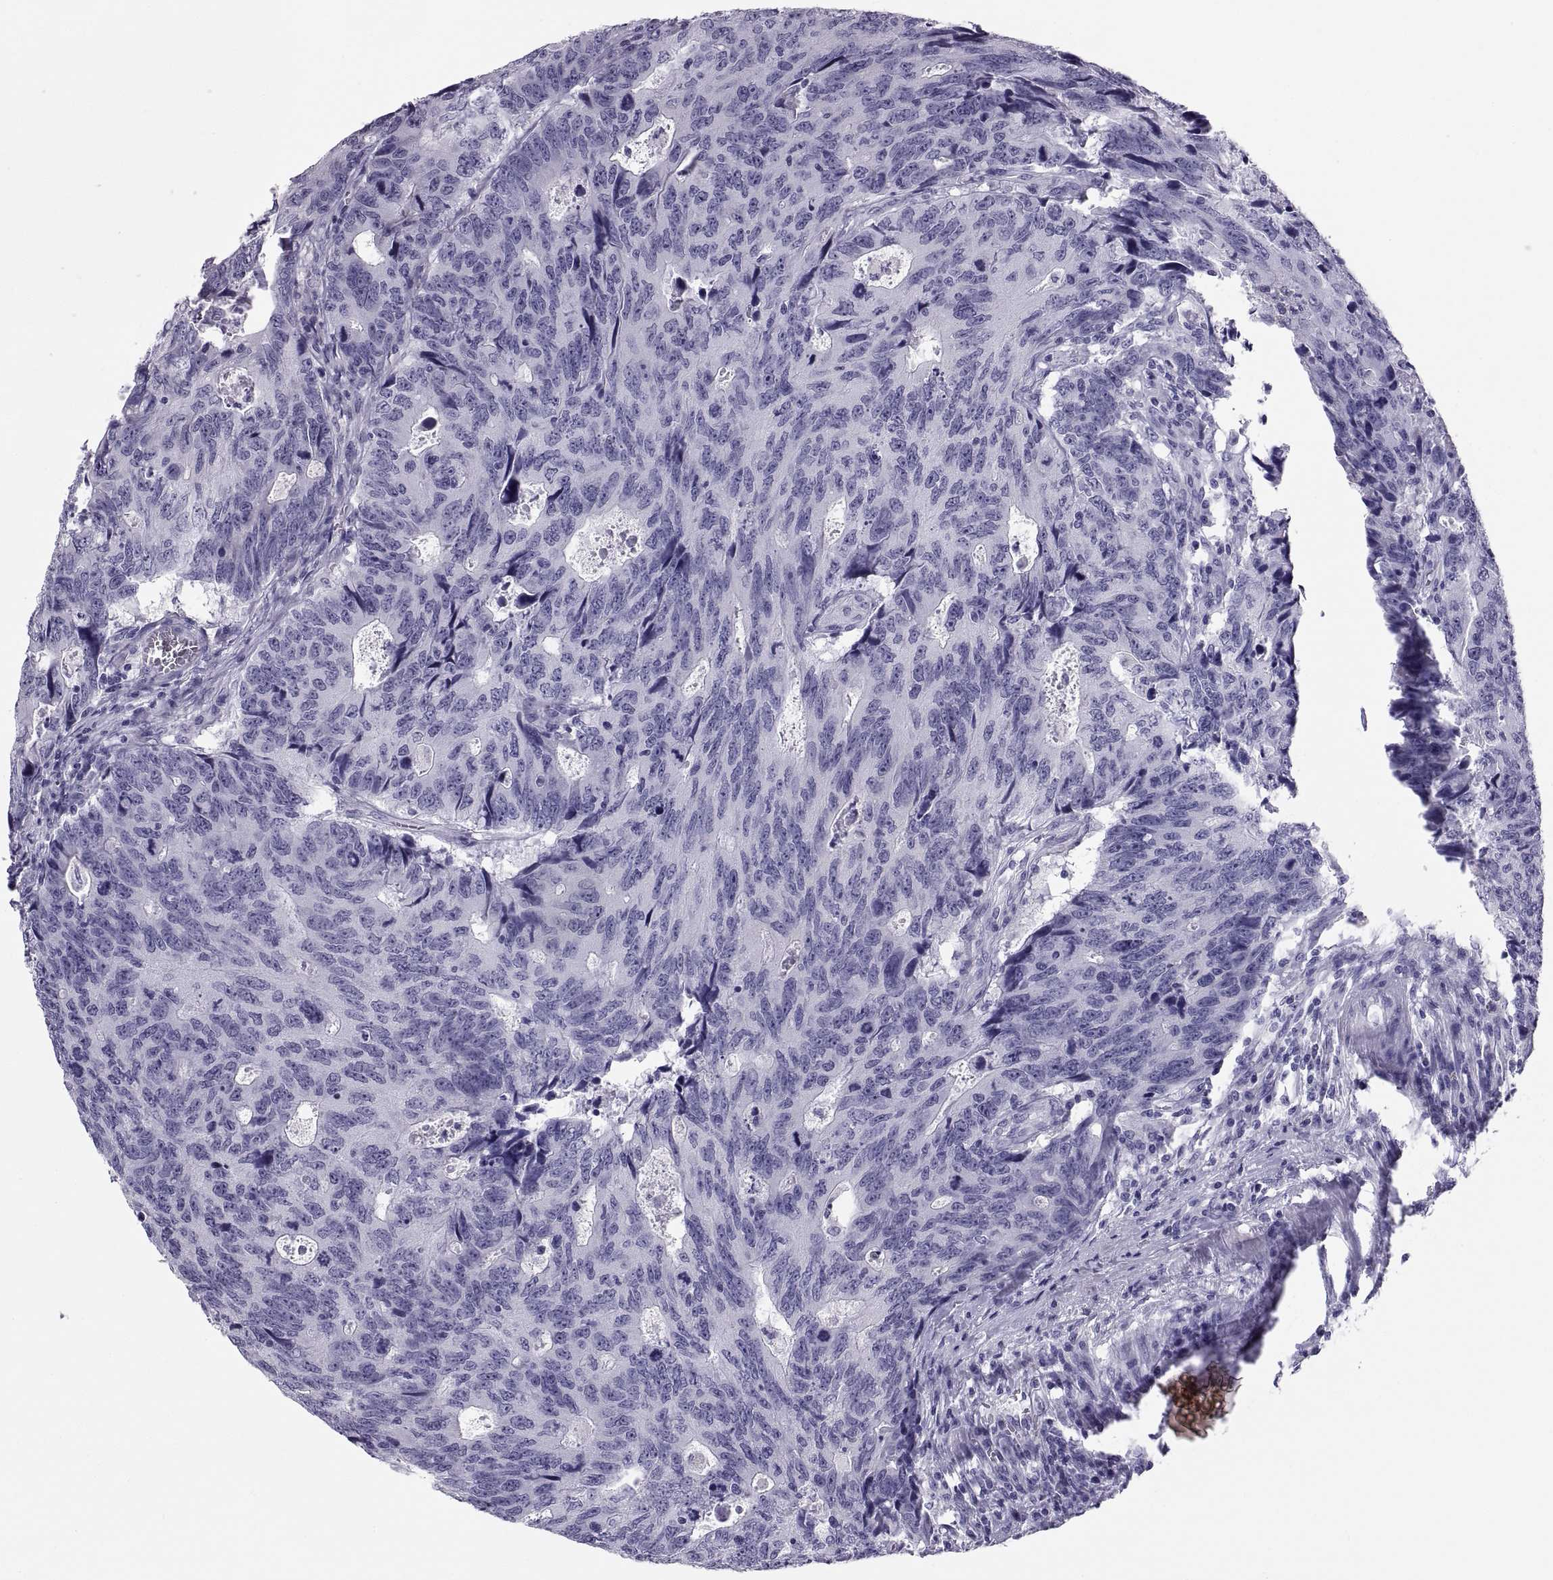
{"staining": {"intensity": "negative", "quantity": "none", "location": "none"}, "tissue": "colorectal cancer", "cell_type": "Tumor cells", "image_type": "cancer", "snomed": [{"axis": "morphology", "description": "Adenocarcinoma, NOS"}, {"axis": "topography", "description": "Colon"}], "caption": "A high-resolution image shows immunohistochemistry staining of colorectal cancer, which demonstrates no significant staining in tumor cells.", "gene": "PAX2", "patient": {"sex": "female", "age": 77}}